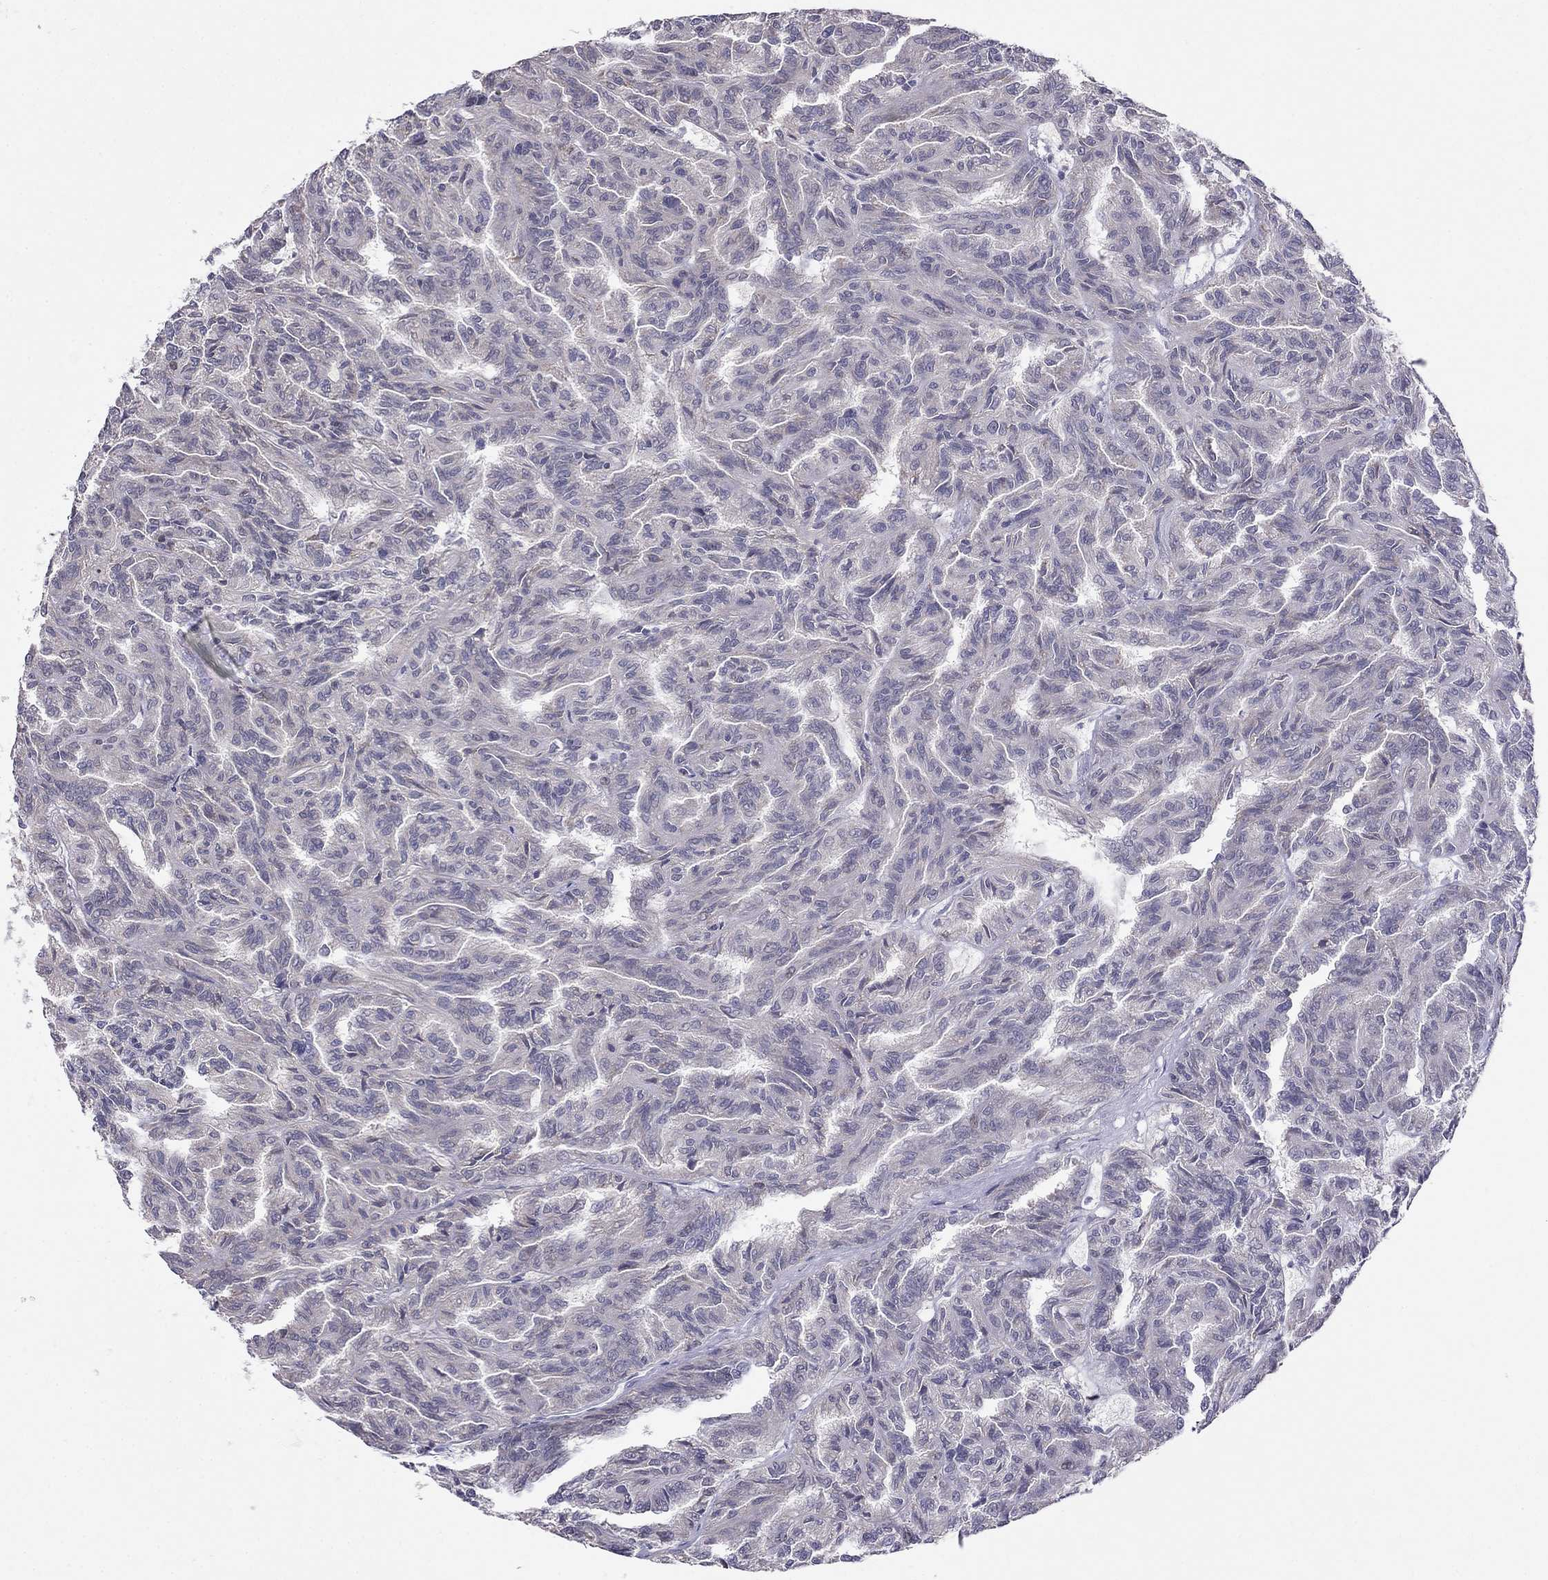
{"staining": {"intensity": "negative", "quantity": "none", "location": "none"}, "tissue": "renal cancer", "cell_type": "Tumor cells", "image_type": "cancer", "snomed": [{"axis": "morphology", "description": "Adenocarcinoma, NOS"}, {"axis": "topography", "description": "Kidney"}], "caption": "The immunohistochemistry (IHC) image has no significant expression in tumor cells of adenocarcinoma (renal) tissue.", "gene": "LRRC39", "patient": {"sex": "male", "age": 79}}